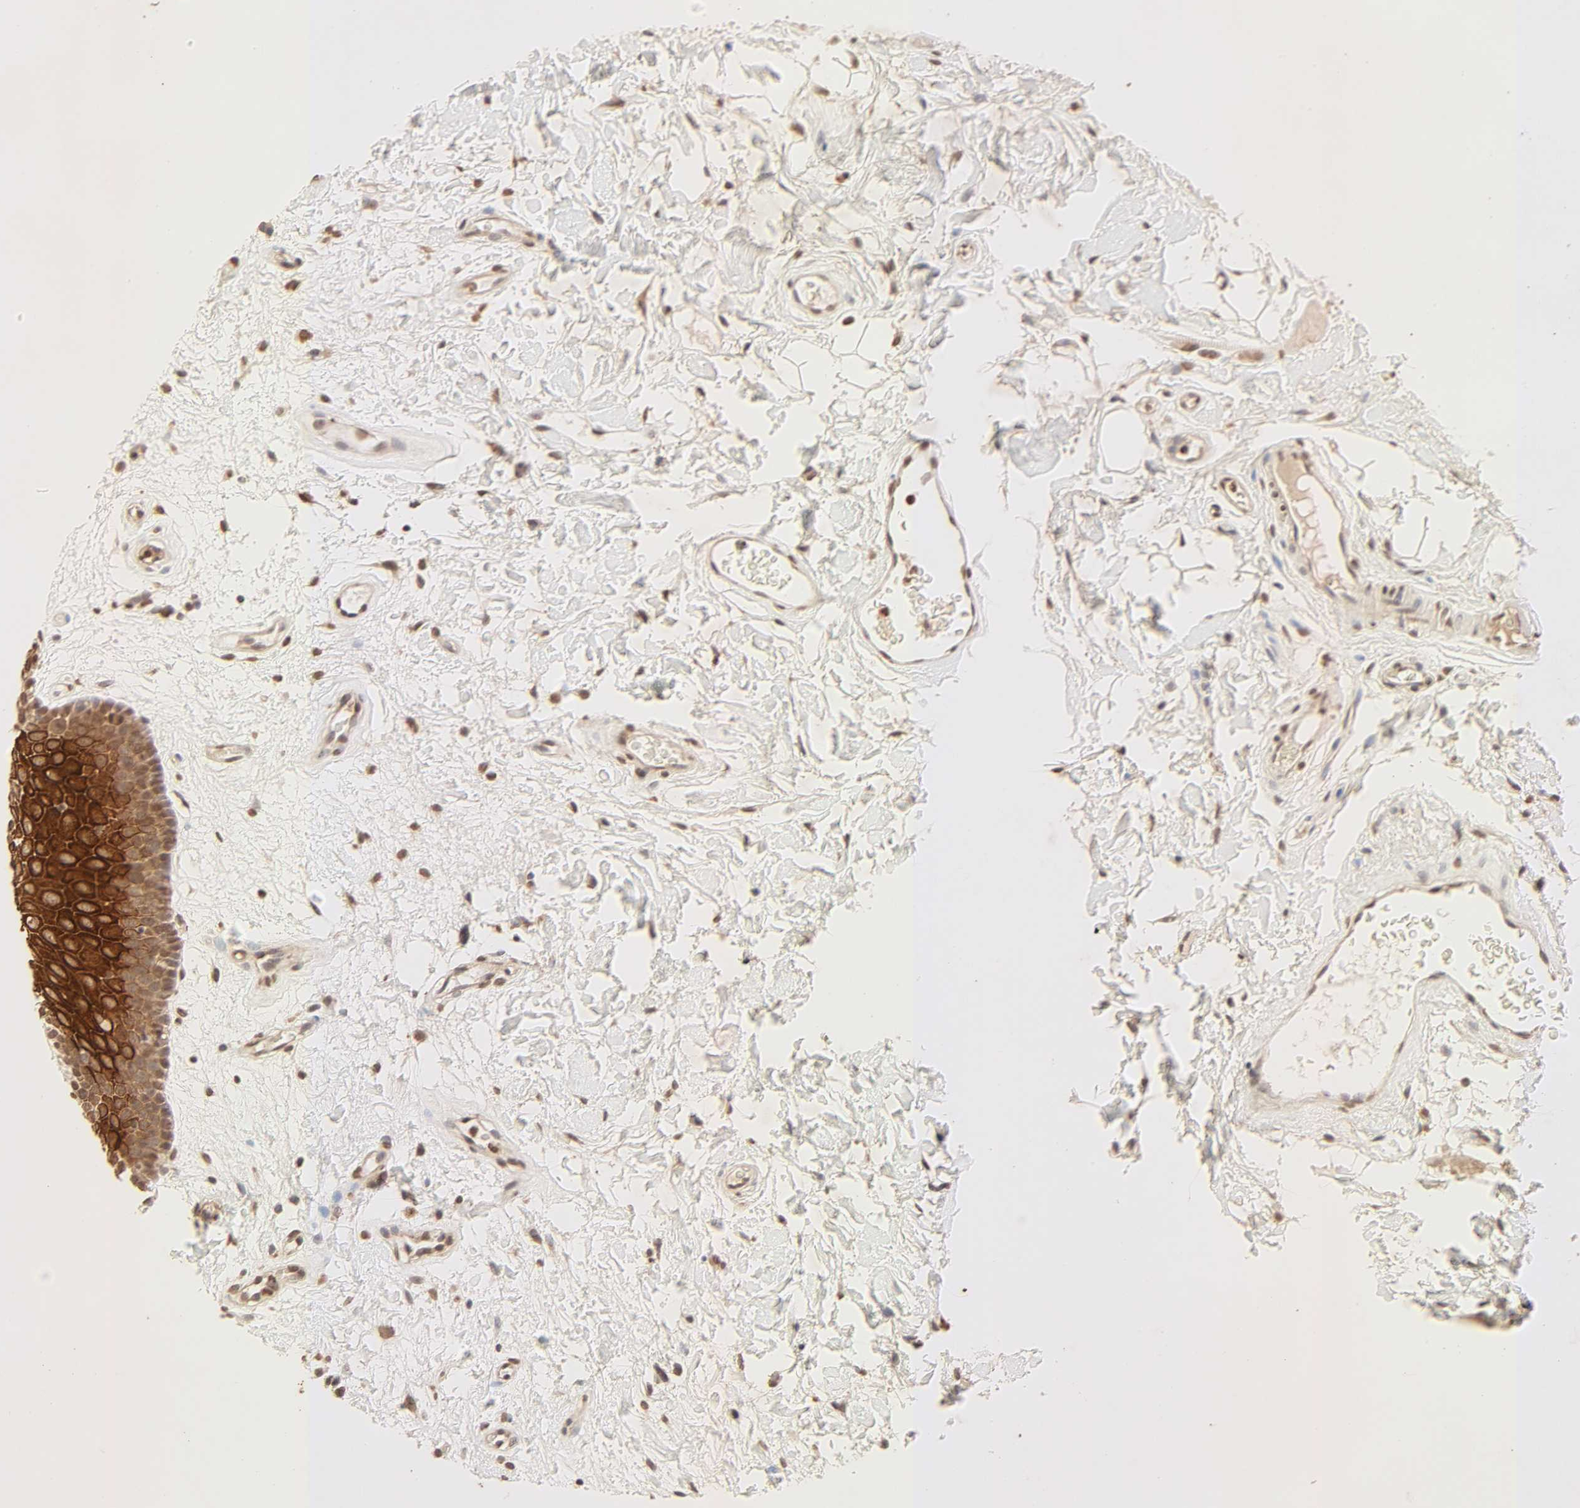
{"staining": {"intensity": "strong", "quantity": ">75%", "location": "cytoplasmic/membranous,nuclear"}, "tissue": "oral mucosa", "cell_type": "Squamous epithelial cells", "image_type": "normal", "snomed": [{"axis": "morphology", "description": "Normal tissue, NOS"}, {"axis": "morphology", "description": "Squamous cell carcinoma, NOS"}, {"axis": "topography", "description": "Skeletal muscle"}, {"axis": "topography", "description": "Oral tissue"}, {"axis": "topography", "description": "Head-Neck"}], "caption": "Immunohistochemical staining of unremarkable oral mucosa exhibits high levels of strong cytoplasmic/membranous,nuclear expression in about >75% of squamous epithelial cells.", "gene": "TBL1X", "patient": {"sex": "male", "age": 71}}